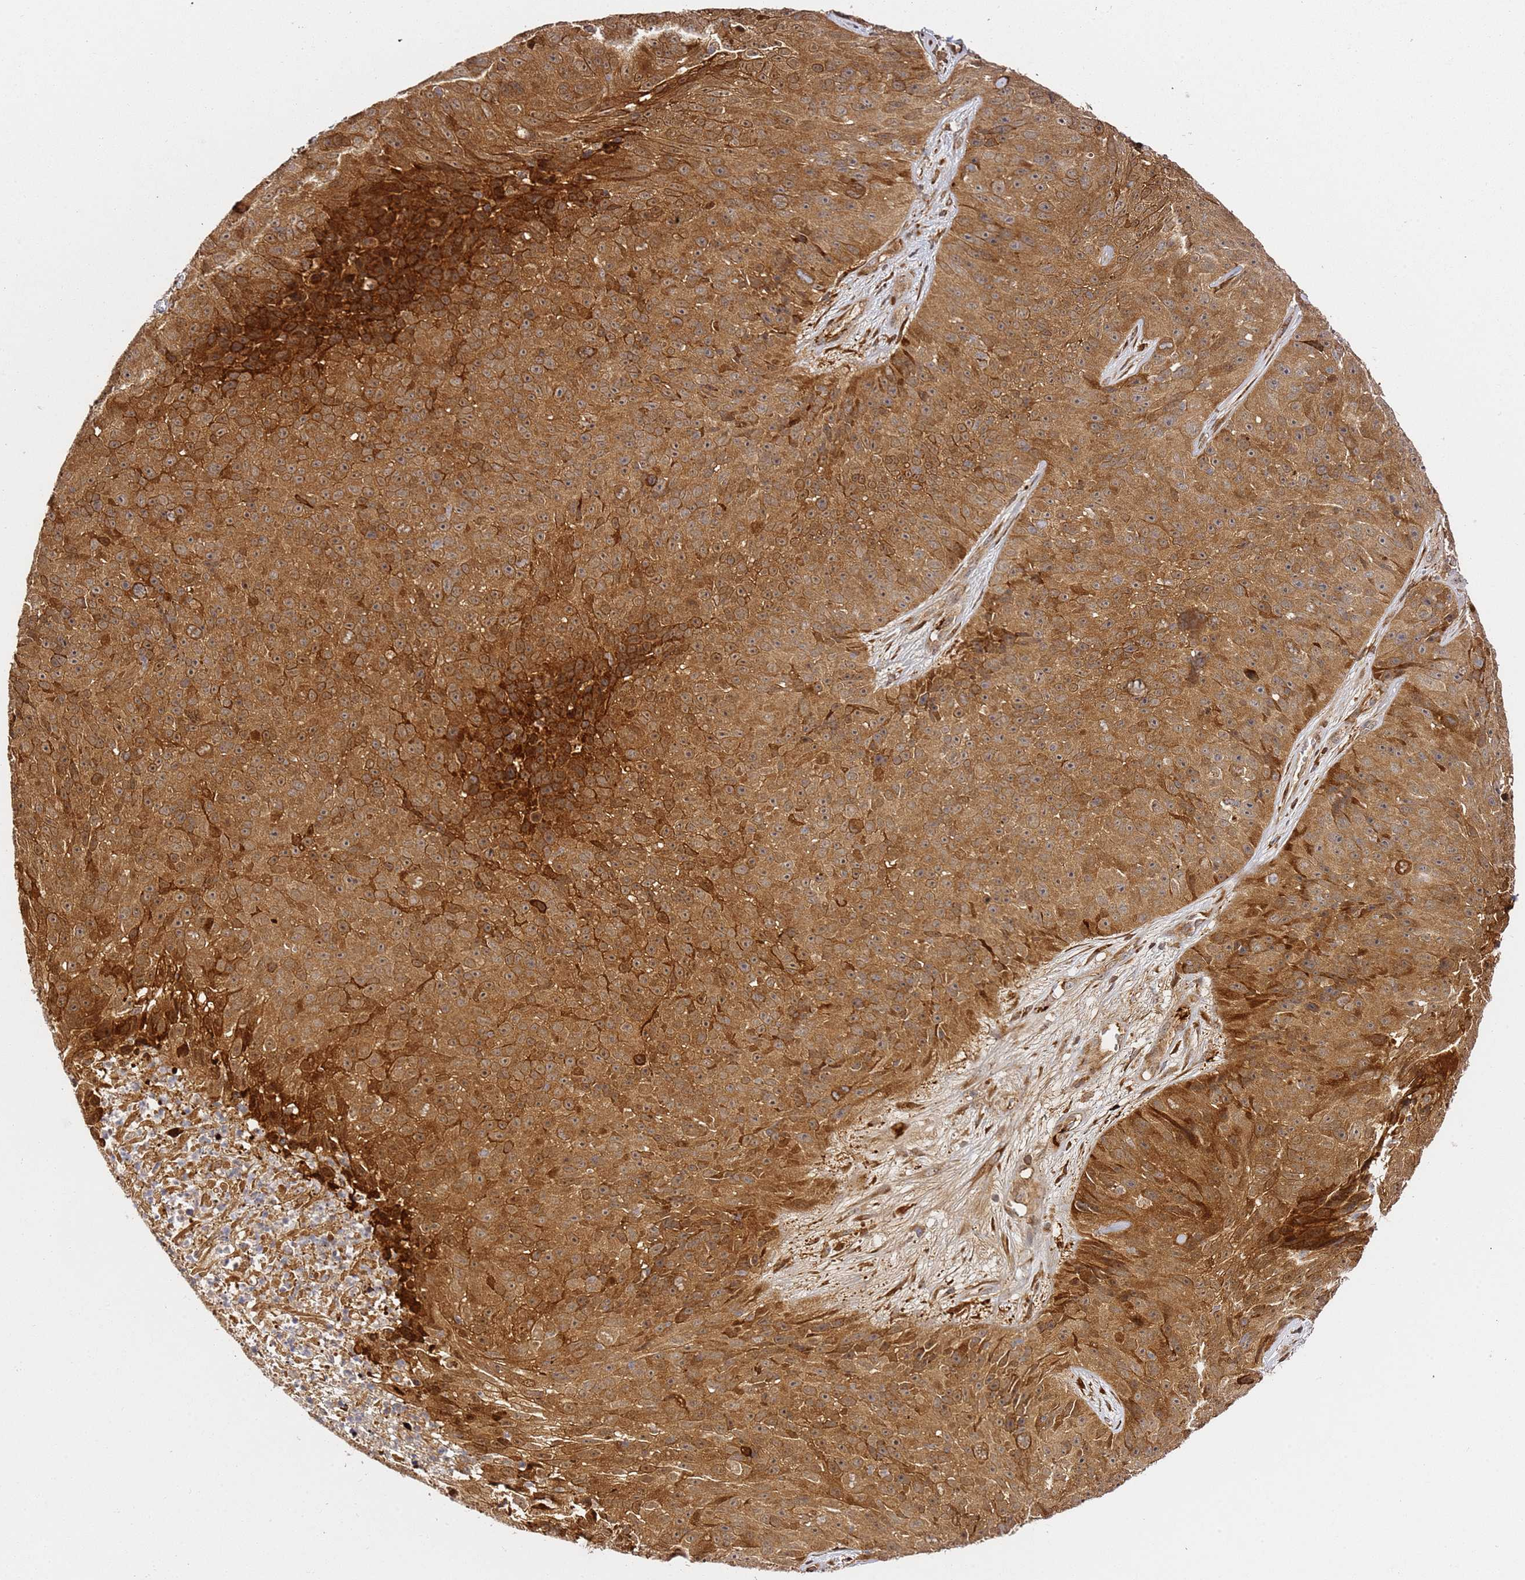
{"staining": {"intensity": "strong", "quantity": ">75%", "location": "cytoplasmic/membranous,nuclear"}, "tissue": "skin cancer", "cell_type": "Tumor cells", "image_type": "cancer", "snomed": [{"axis": "morphology", "description": "Squamous cell carcinoma, NOS"}, {"axis": "topography", "description": "Skin"}], "caption": "Immunohistochemical staining of human skin squamous cell carcinoma exhibits high levels of strong cytoplasmic/membranous and nuclear protein expression in approximately >75% of tumor cells.", "gene": "SMOX", "patient": {"sex": "female", "age": 87}}